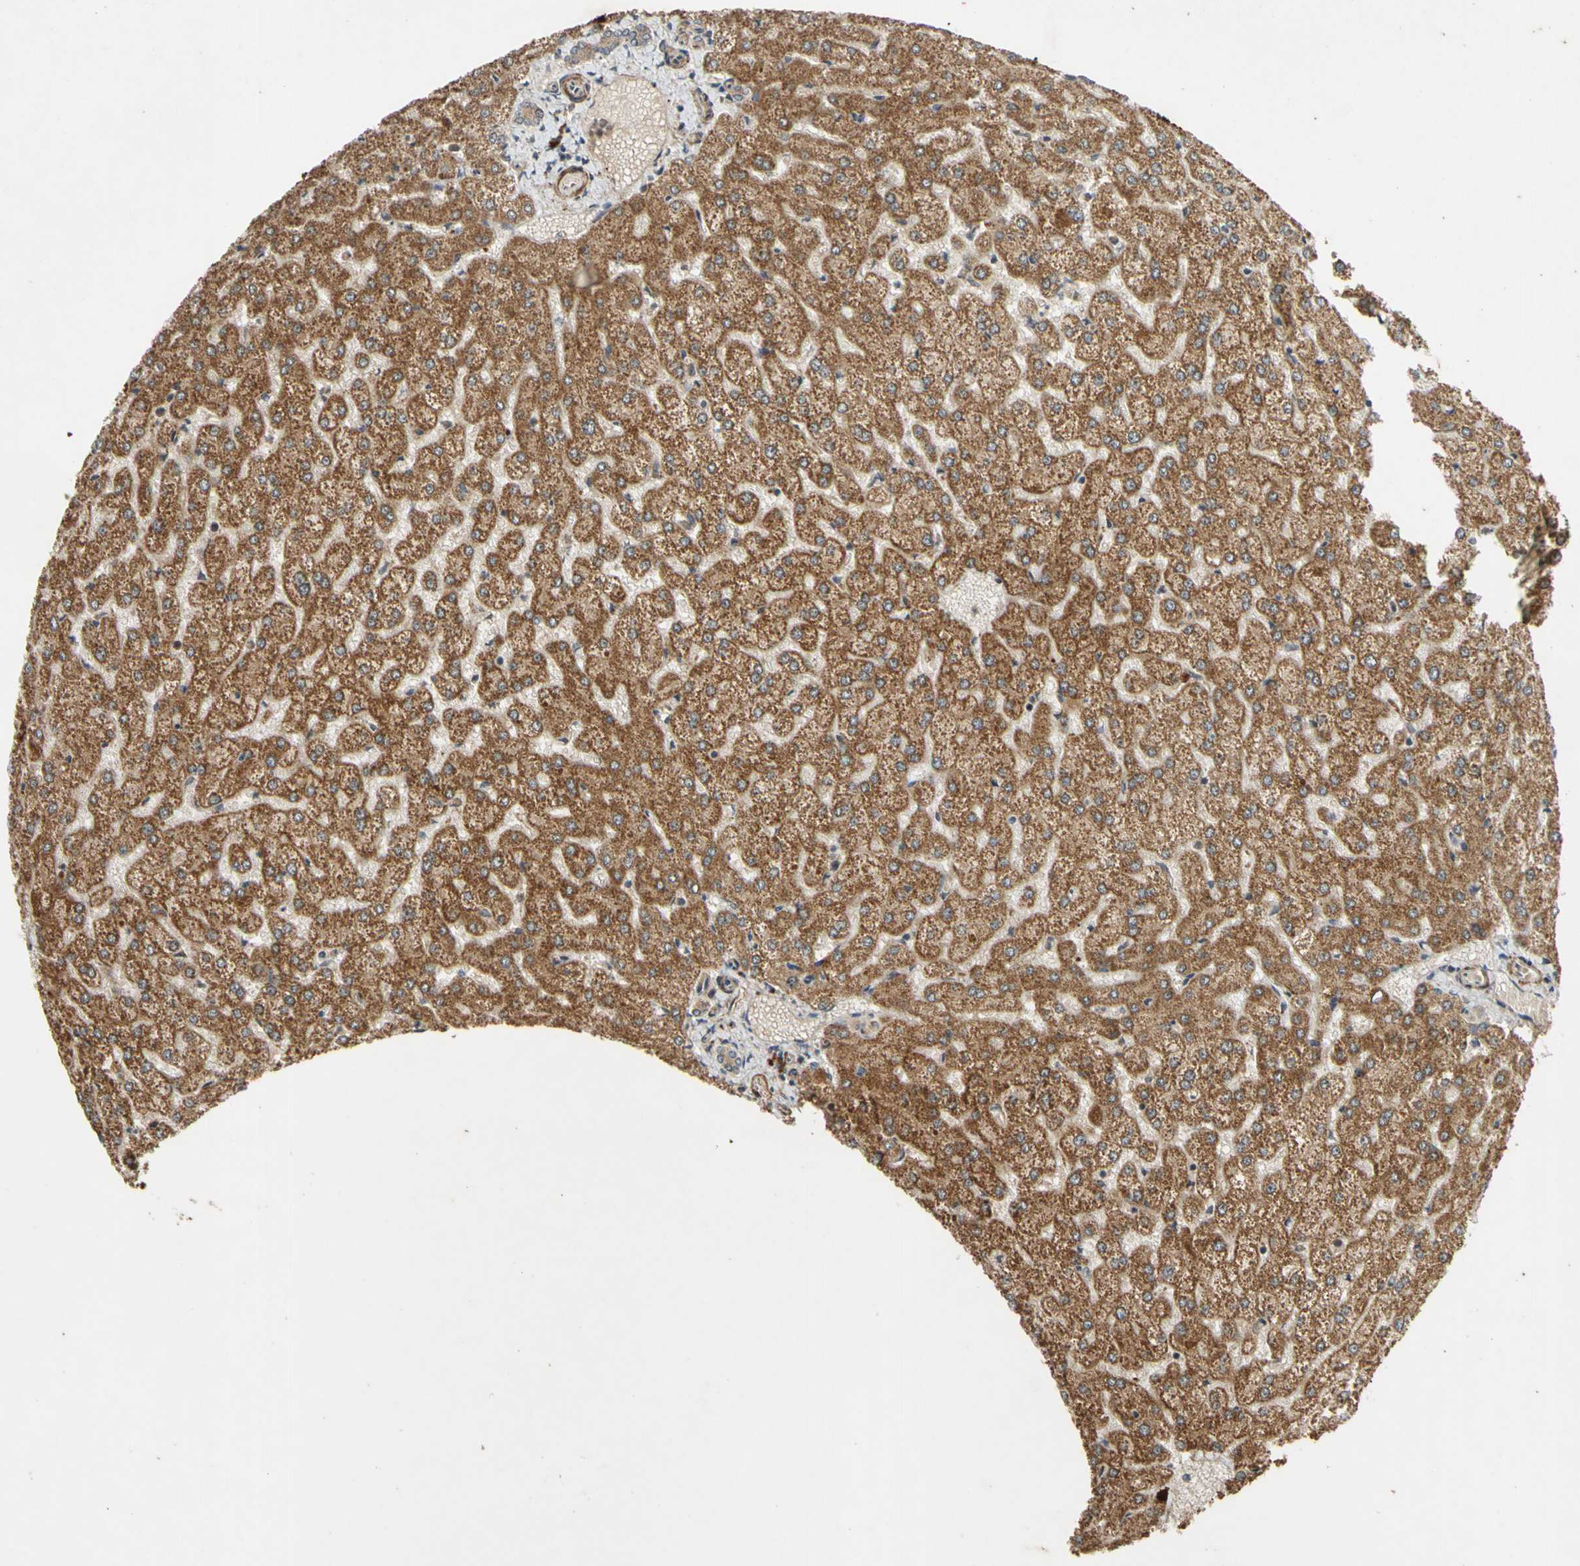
{"staining": {"intensity": "weak", "quantity": "25%-75%", "location": "cytoplasmic/membranous"}, "tissue": "liver", "cell_type": "Cholangiocytes", "image_type": "normal", "snomed": [{"axis": "morphology", "description": "Normal tissue, NOS"}, {"axis": "topography", "description": "Liver"}], "caption": "A low amount of weak cytoplasmic/membranous positivity is seen in about 25%-75% of cholangiocytes in benign liver.", "gene": "PARD6A", "patient": {"sex": "female", "age": 32}}